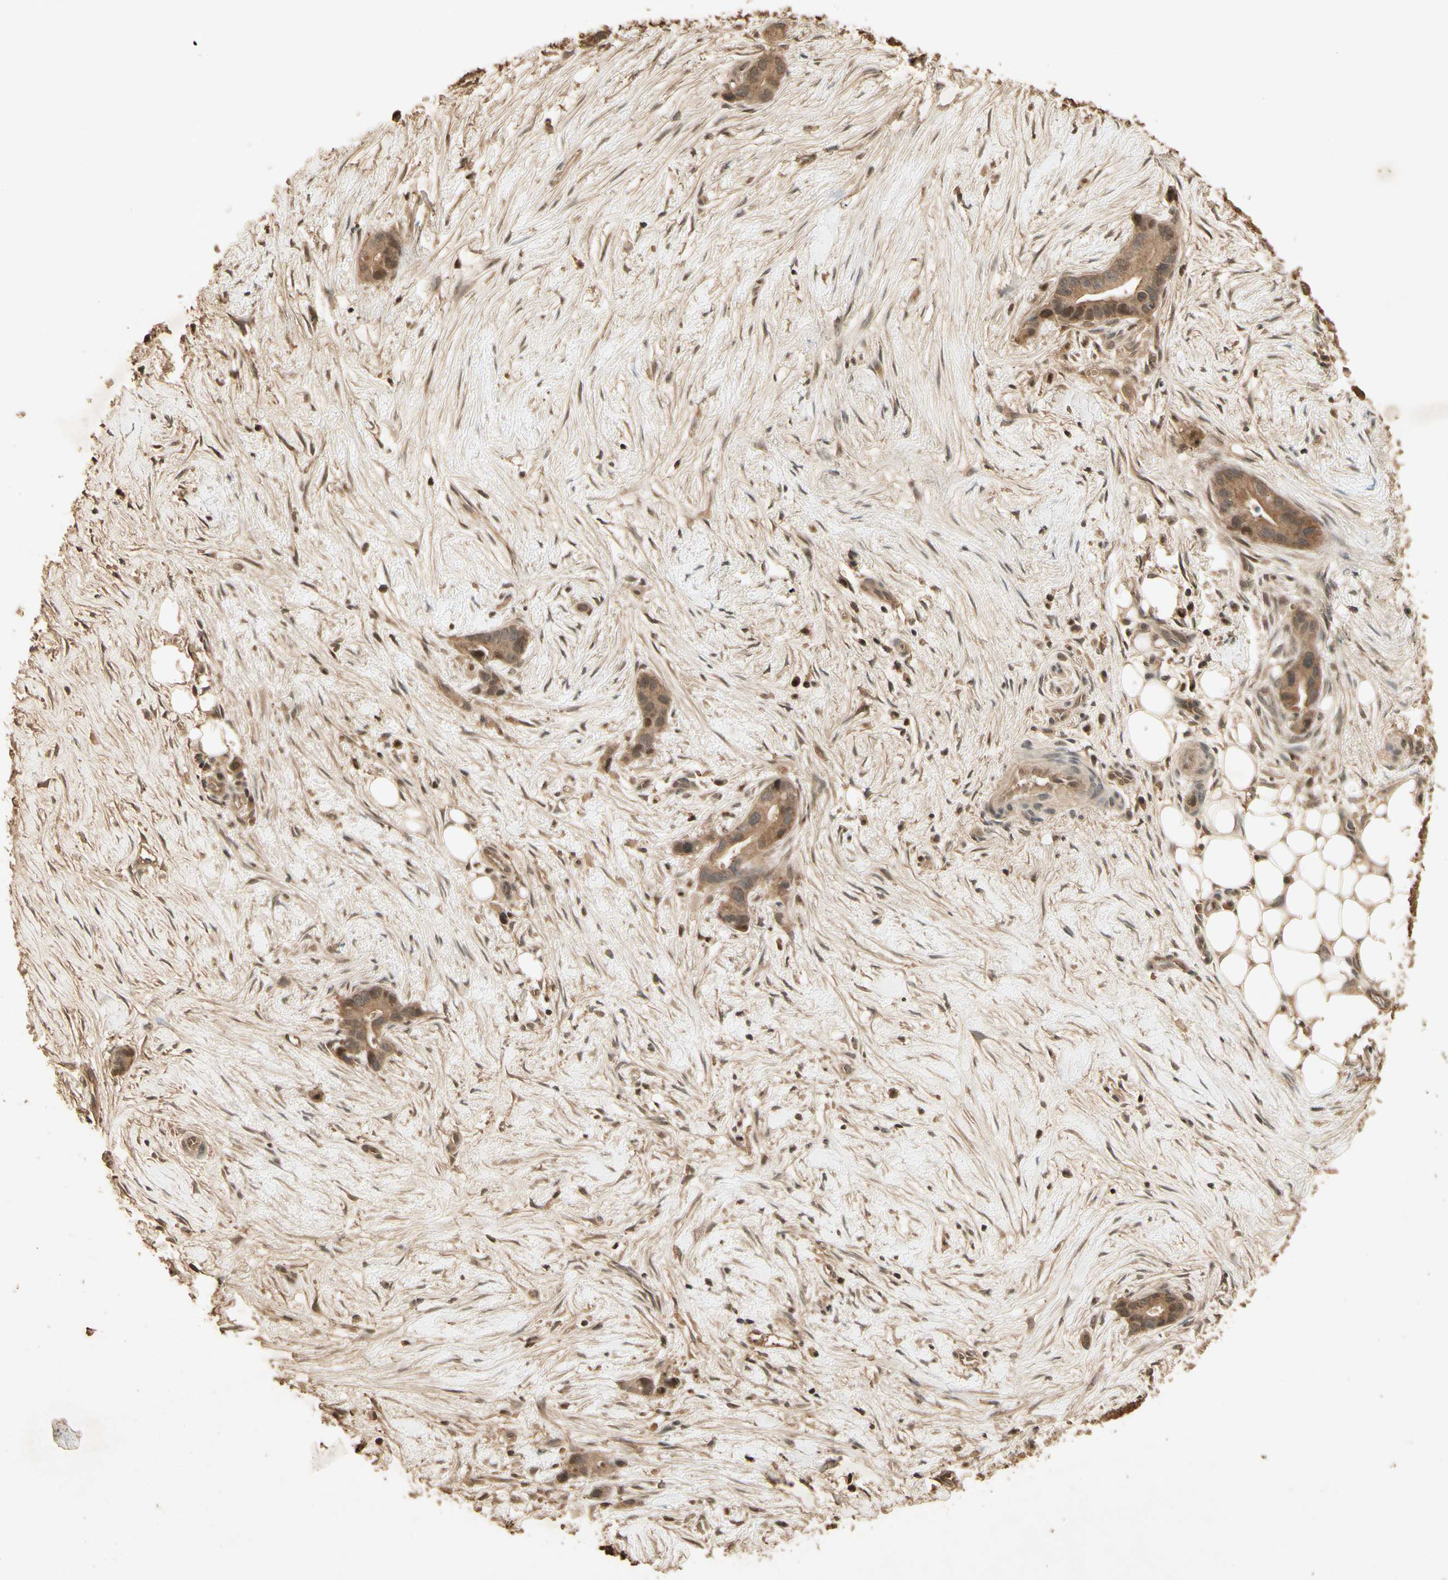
{"staining": {"intensity": "moderate", "quantity": ">75%", "location": "cytoplasmic/membranous"}, "tissue": "liver cancer", "cell_type": "Tumor cells", "image_type": "cancer", "snomed": [{"axis": "morphology", "description": "Cholangiocarcinoma"}, {"axis": "topography", "description": "Liver"}], "caption": "Immunohistochemical staining of human liver cancer (cholangiocarcinoma) reveals medium levels of moderate cytoplasmic/membranous protein staining in about >75% of tumor cells.", "gene": "SMAD9", "patient": {"sex": "female", "age": 55}}